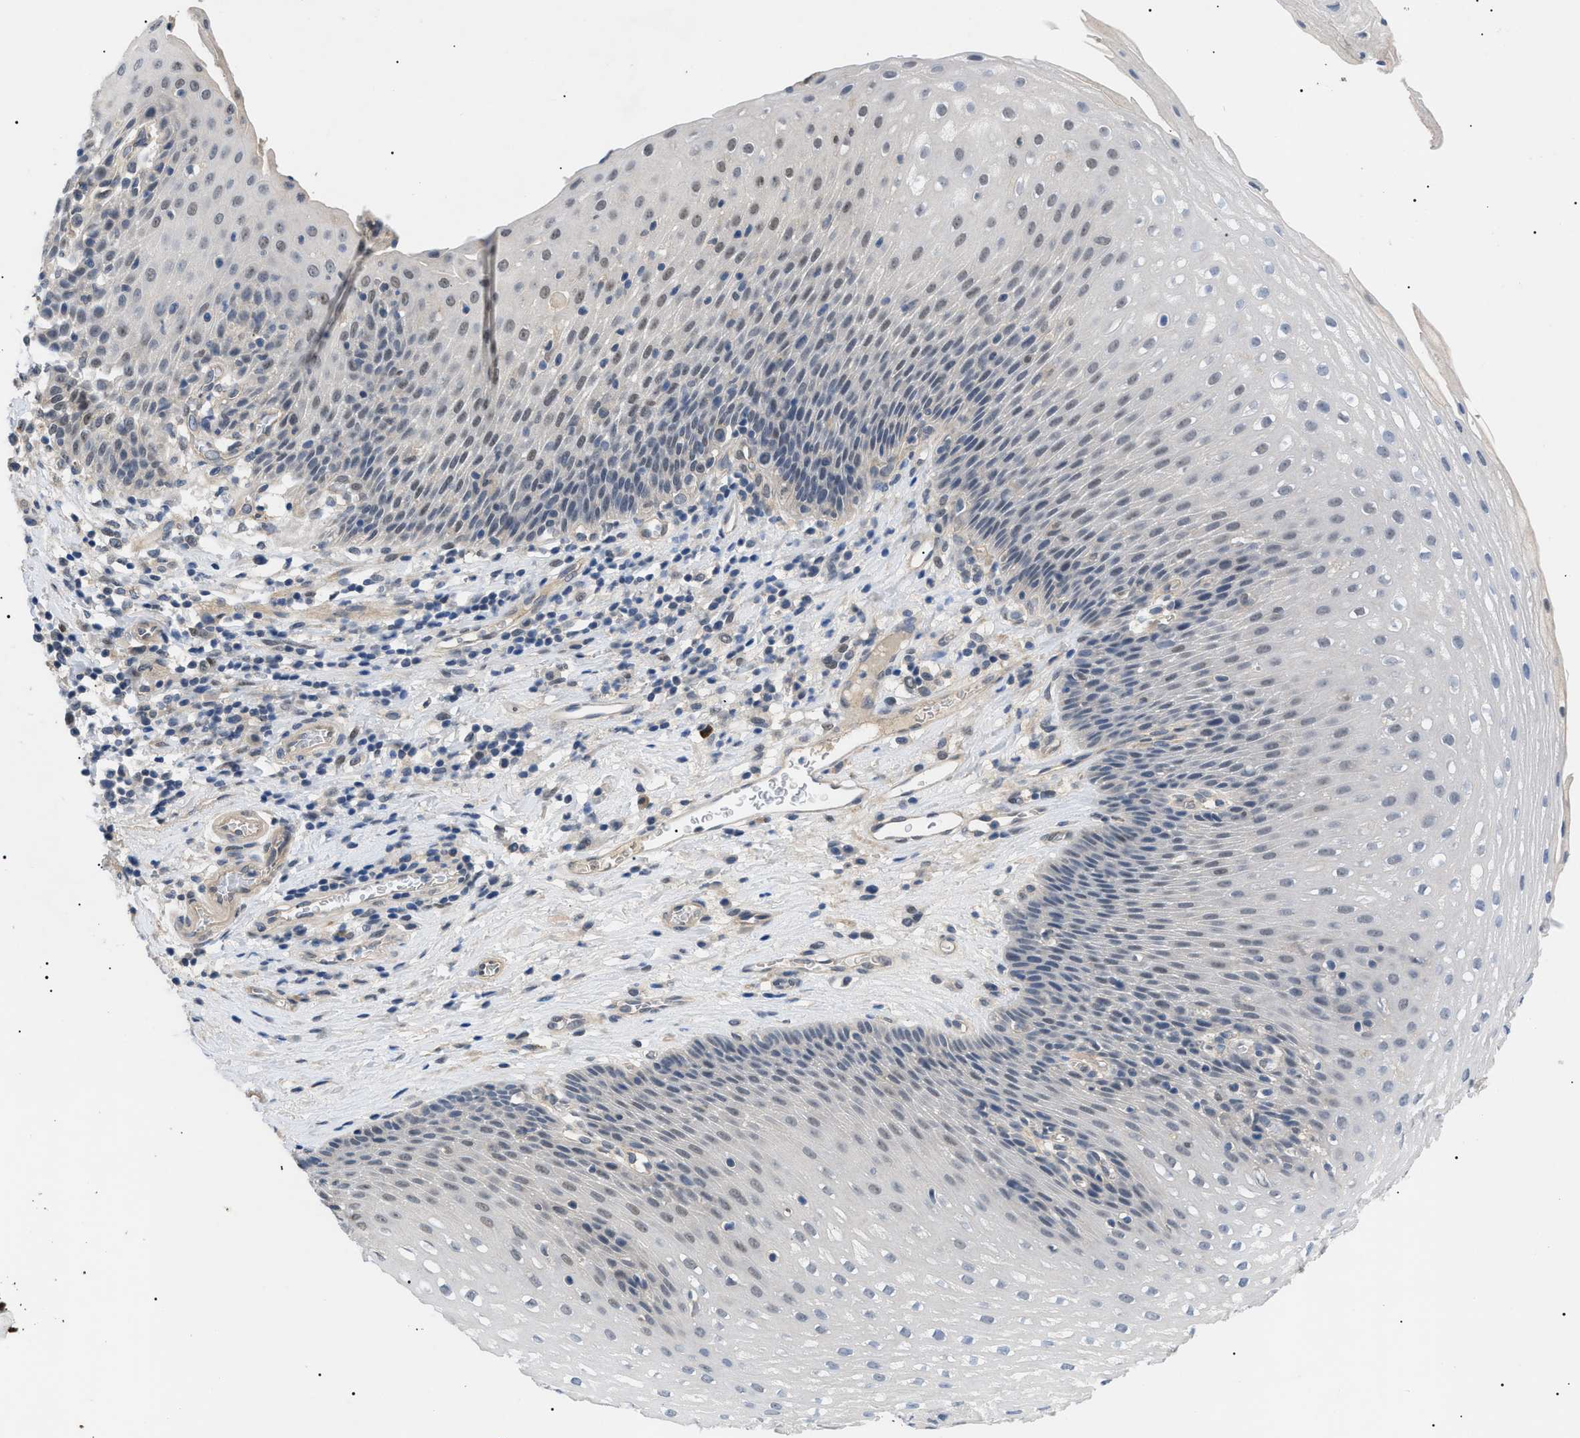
{"staining": {"intensity": "weak", "quantity": "<25%", "location": "nuclear"}, "tissue": "esophagus", "cell_type": "Squamous epithelial cells", "image_type": "normal", "snomed": [{"axis": "morphology", "description": "Normal tissue, NOS"}, {"axis": "topography", "description": "Esophagus"}], "caption": "High power microscopy image of an immunohistochemistry (IHC) micrograph of unremarkable esophagus, revealing no significant expression in squamous epithelial cells. (DAB (3,3'-diaminobenzidine) immunohistochemistry (IHC) visualized using brightfield microscopy, high magnification).", "gene": "CRCP", "patient": {"sex": "male", "age": 48}}